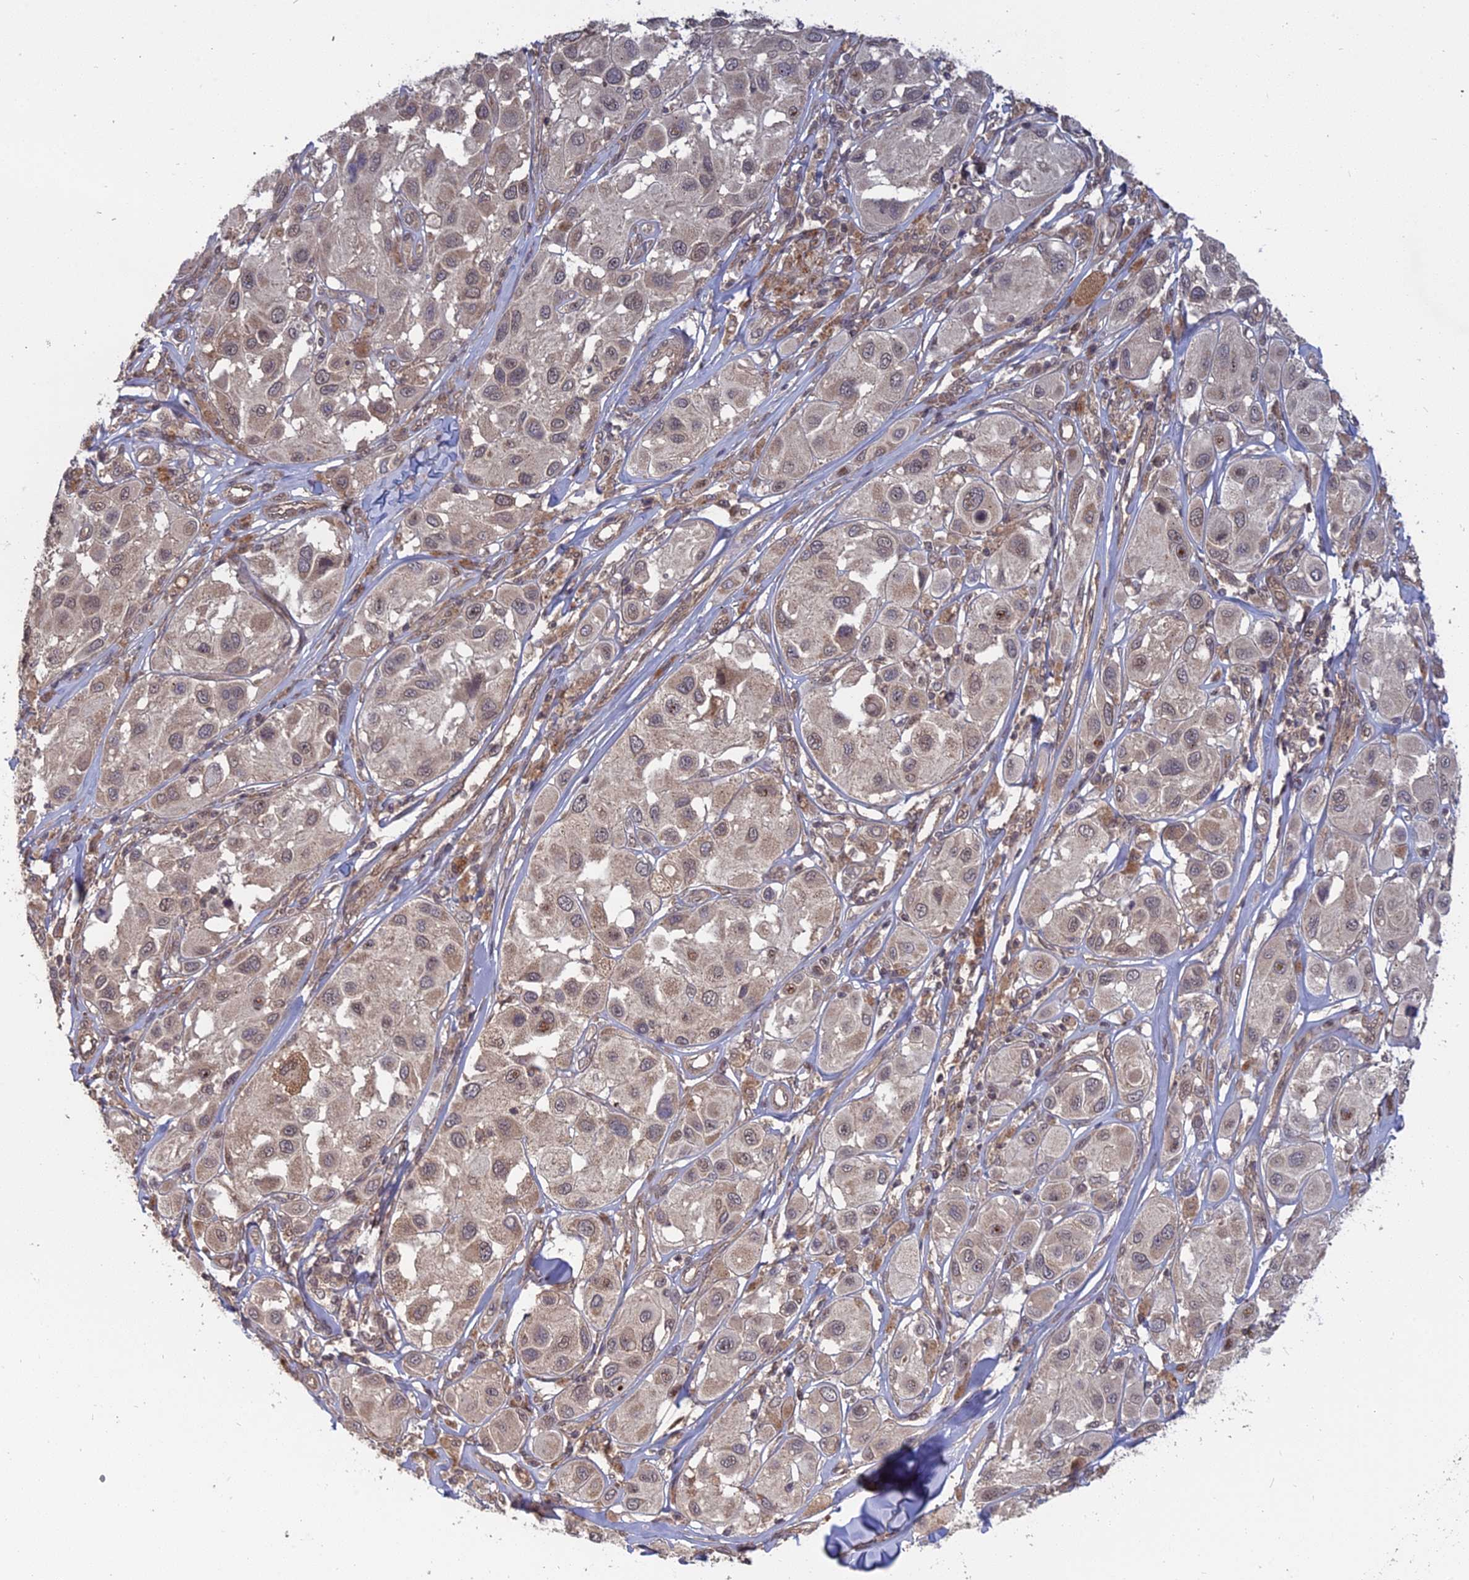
{"staining": {"intensity": "weak", "quantity": "25%-75%", "location": "cytoplasmic/membranous"}, "tissue": "melanoma", "cell_type": "Tumor cells", "image_type": "cancer", "snomed": [{"axis": "morphology", "description": "Malignant melanoma, Metastatic site"}, {"axis": "topography", "description": "Skin"}], "caption": "Immunohistochemical staining of human malignant melanoma (metastatic site) displays low levels of weak cytoplasmic/membranous expression in about 25%-75% of tumor cells.", "gene": "PKIG", "patient": {"sex": "male", "age": 41}}